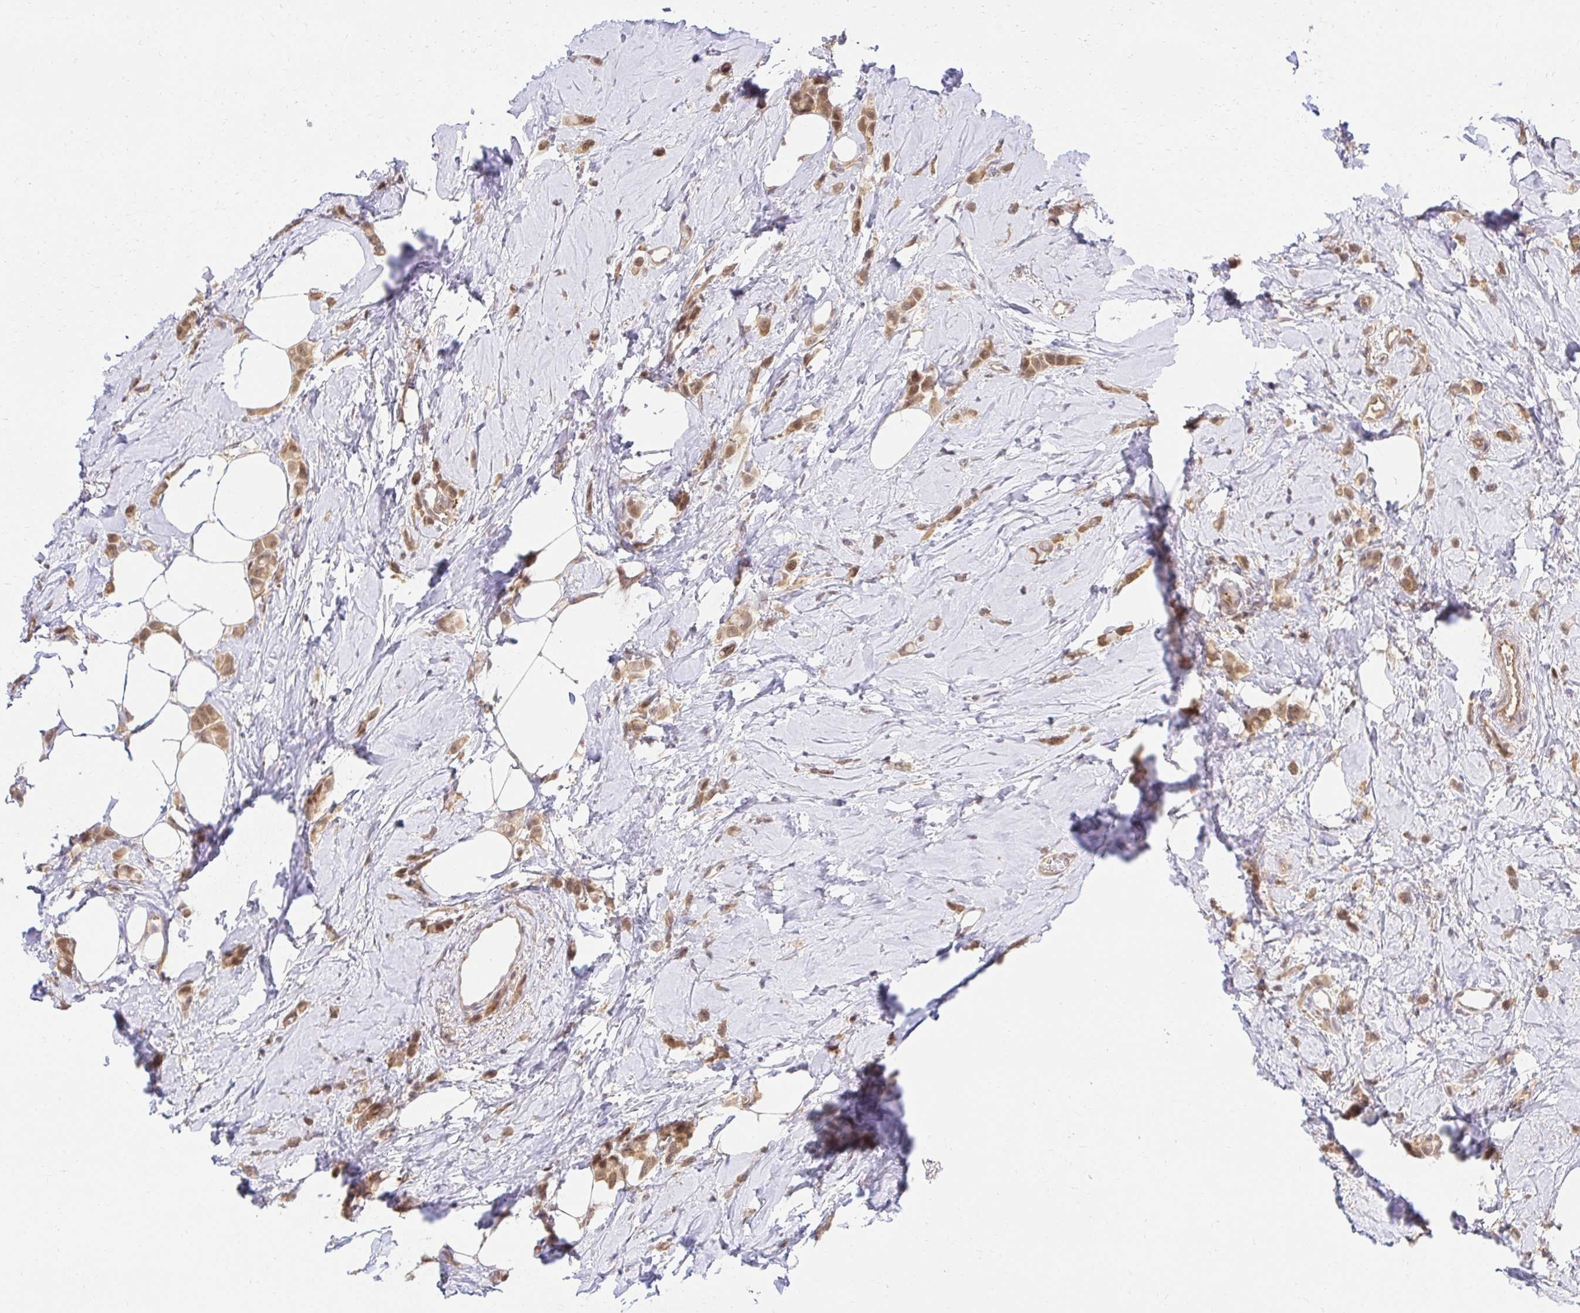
{"staining": {"intensity": "moderate", "quantity": ">75%", "location": "cytoplasmic/membranous,nuclear"}, "tissue": "breast cancer", "cell_type": "Tumor cells", "image_type": "cancer", "snomed": [{"axis": "morphology", "description": "Lobular carcinoma"}, {"axis": "topography", "description": "Breast"}], "caption": "Breast lobular carcinoma tissue shows moderate cytoplasmic/membranous and nuclear positivity in approximately >75% of tumor cells The staining is performed using DAB (3,3'-diaminobenzidine) brown chromogen to label protein expression. The nuclei are counter-stained blue using hematoxylin.", "gene": "PSMA4", "patient": {"sex": "female", "age": 66}}